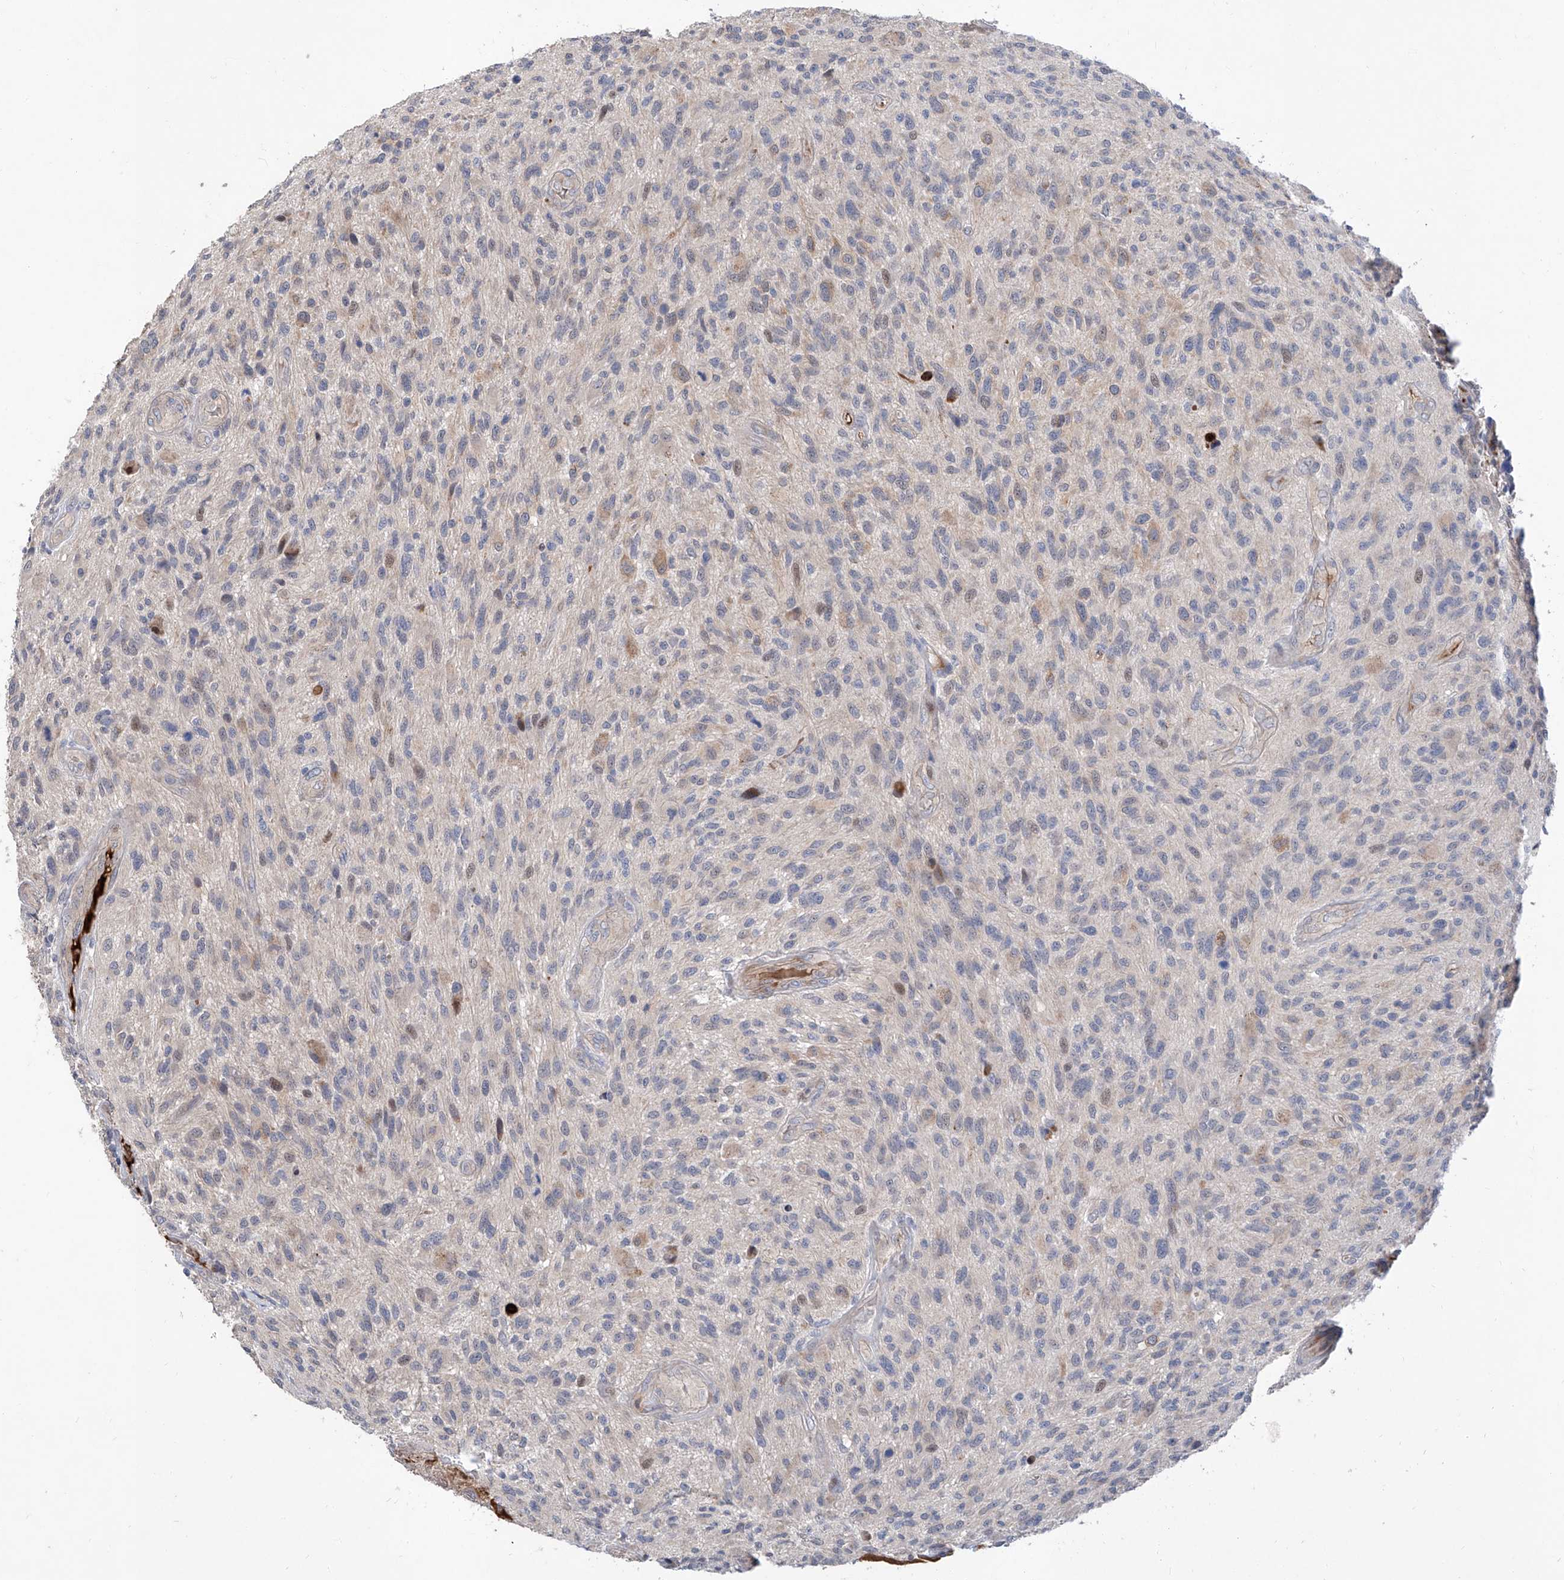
{"staining": {"intensity": "negative", "quantity": "none", "location": "none"}, "tissue": "glioma", "cell_type": "Tumor cells", "image_type": "cancer", "snomed": [{"axis": "morphology", "description": "Glioma, malignant, High grade"}, {"axis": "topography", "description": "Brain"}], "caption": "Human malignant high-grade glioma stained for a protein using immunohistochemistry (IHC) displays no positivity in tumor cells.", "gene": "FUCA2", "patient": {"sex": "male", "age": 47}}